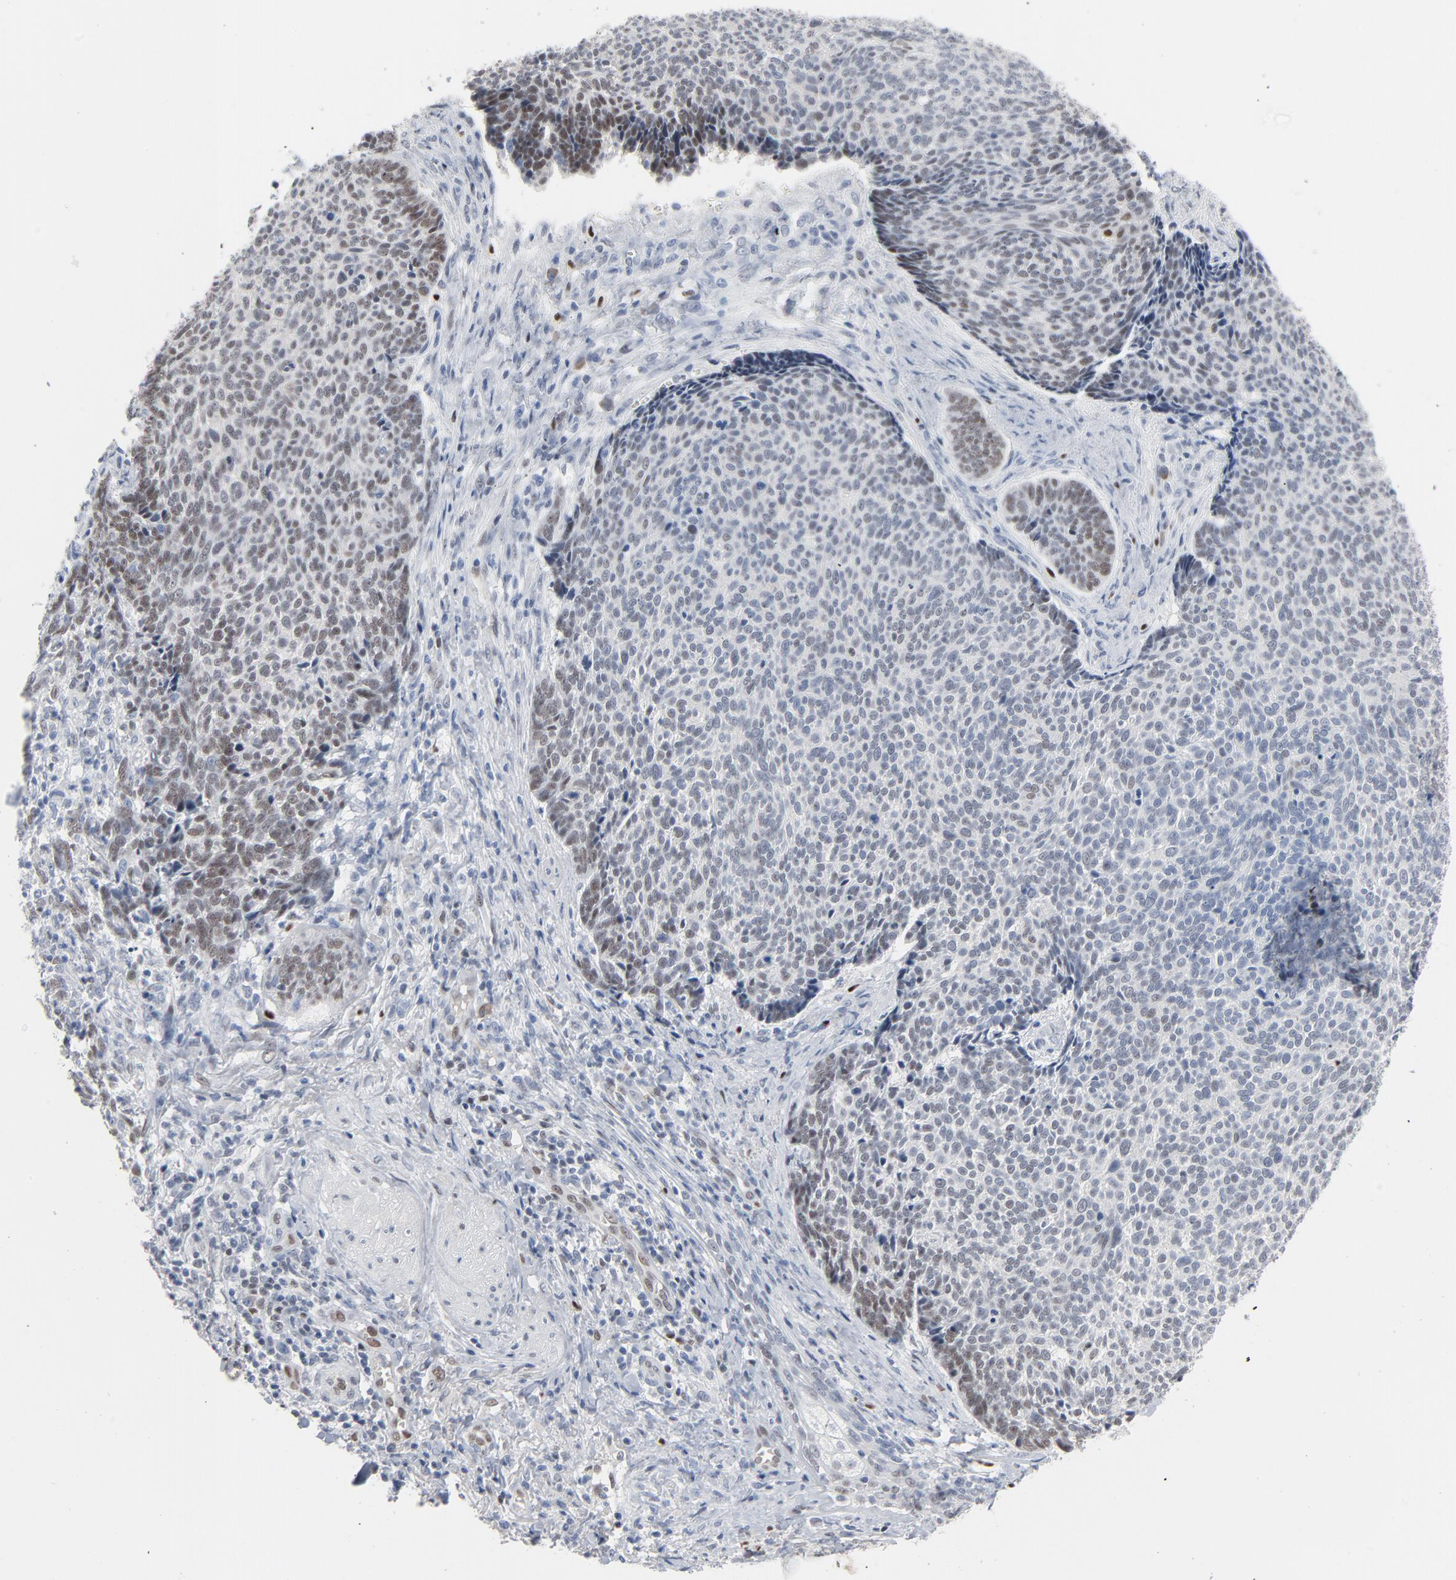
{"staining": {"intensity": "weak", "quantity": "<25%", "location": "nuclear"}, "tissue": "skin cancer", "cell_type": "Tumor cells", "image_type": "cancer", "snomed": [{"axis": "morphology", "description": "Basal cell carcinoma"}, {"axis": "topography", "description": "Skin"}], "caption": "High magnification brightfield microscopy of skin basal cell carcinoma stained with DAB (3,3'-diaminobenzidine) (brown) and counterstained with hematoxylin (blue): tumor cells show no significant staining.", "gene": "FOXP1", "patient": {"sex": "male", "age": 84}}